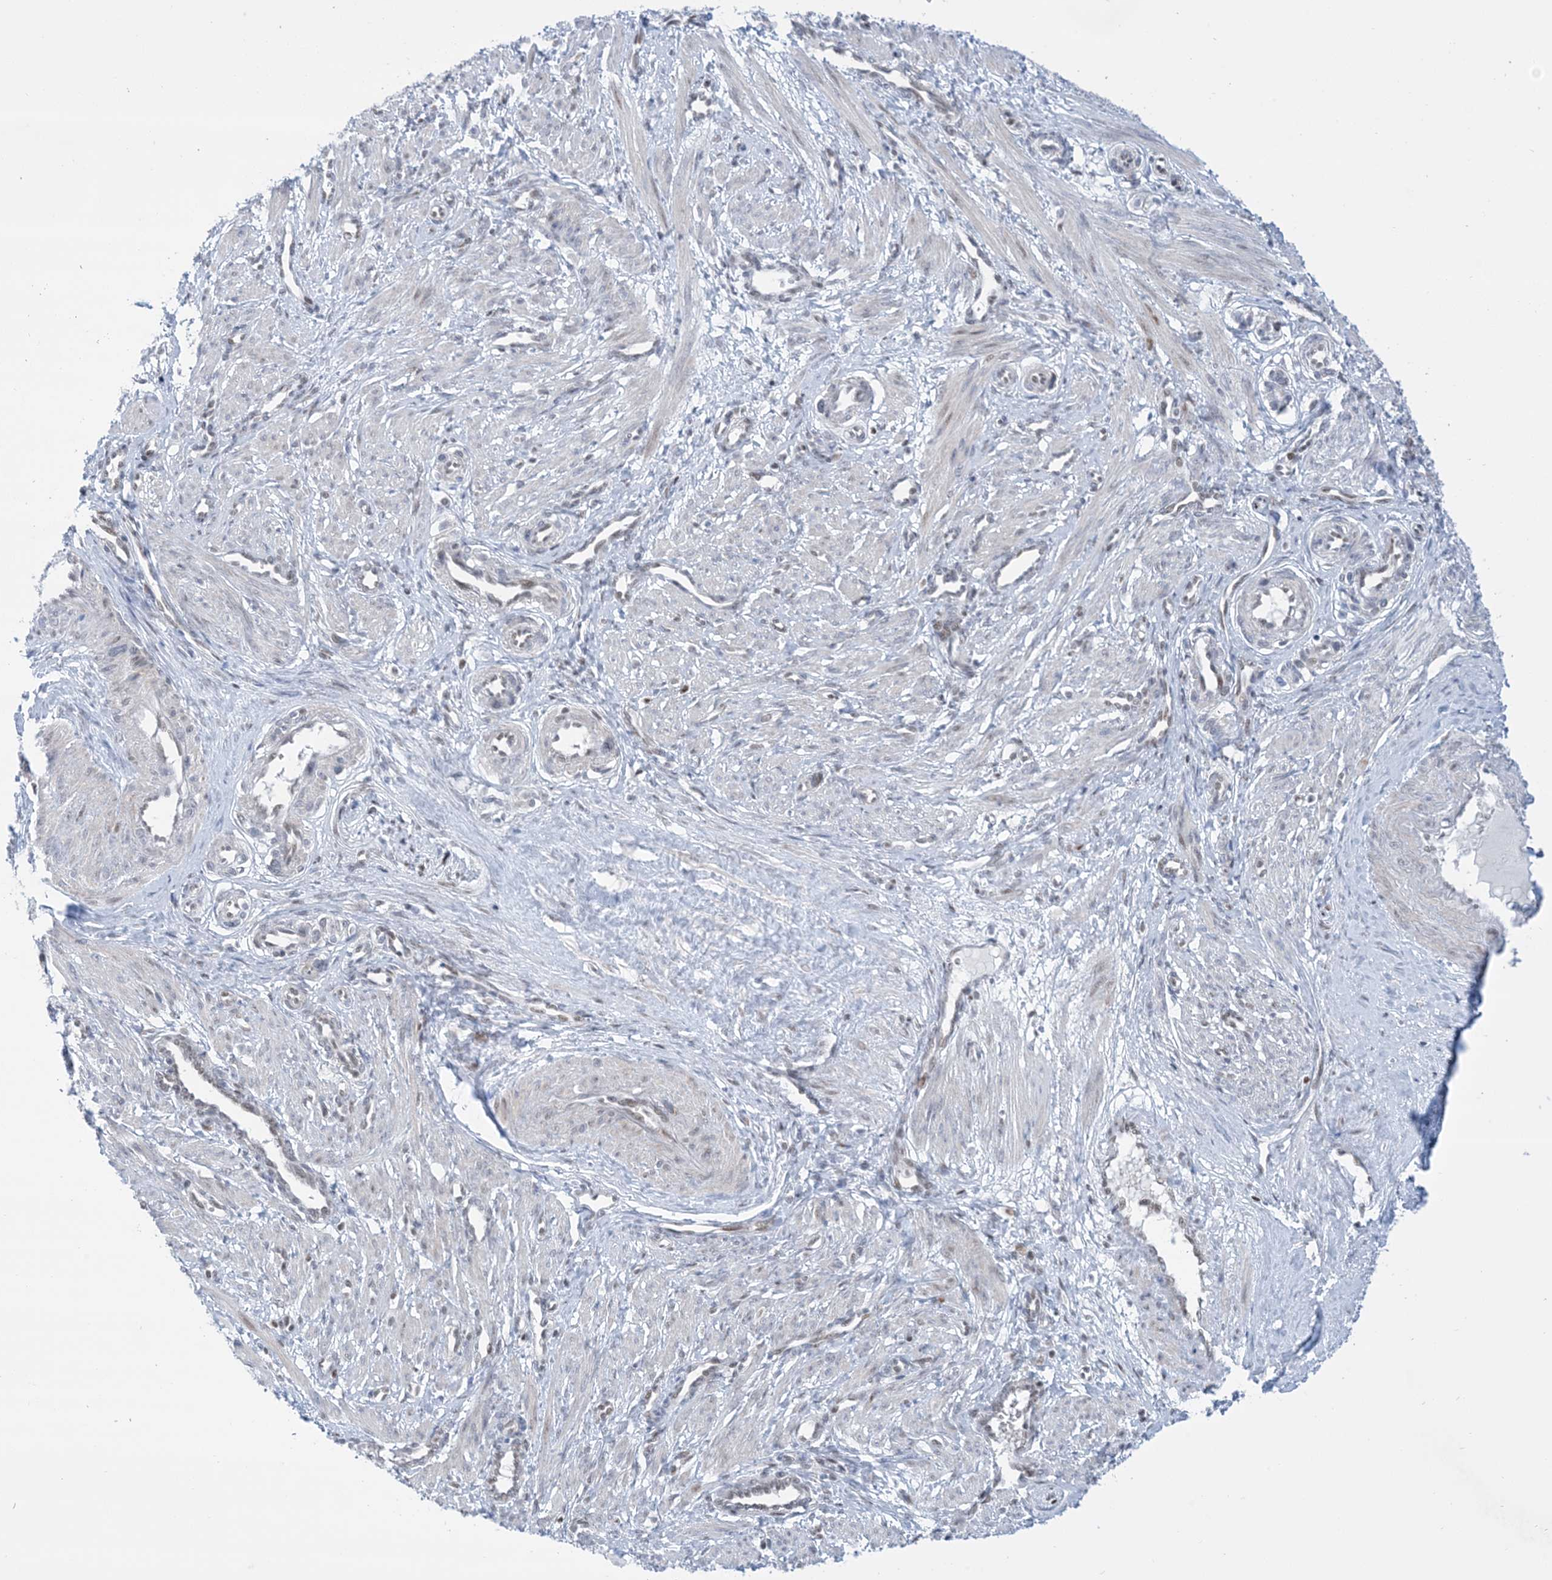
{"staining": {"intensity": "weak", "quantity": "<25%", "location": "nuclear"}, "tissue": "smooth muscle", "cell_type": "Smooth muscle cells", "image_type": "normal", "snomed": [{"axis": "morphology", "description": "Normal tissue, NOS"}, {"axis": "topography", "description": "Endometrium"}], "caption": "Smooth muscle was stained to show a protein in brown. There is no significant expression in smooth muscle cells. (Brightfield microscopy of DAB (3,3'-diaminobenzidine) IHC at high magnification).", "gene": "TFPT", "patient": {"sex": "female", "age": 33}}